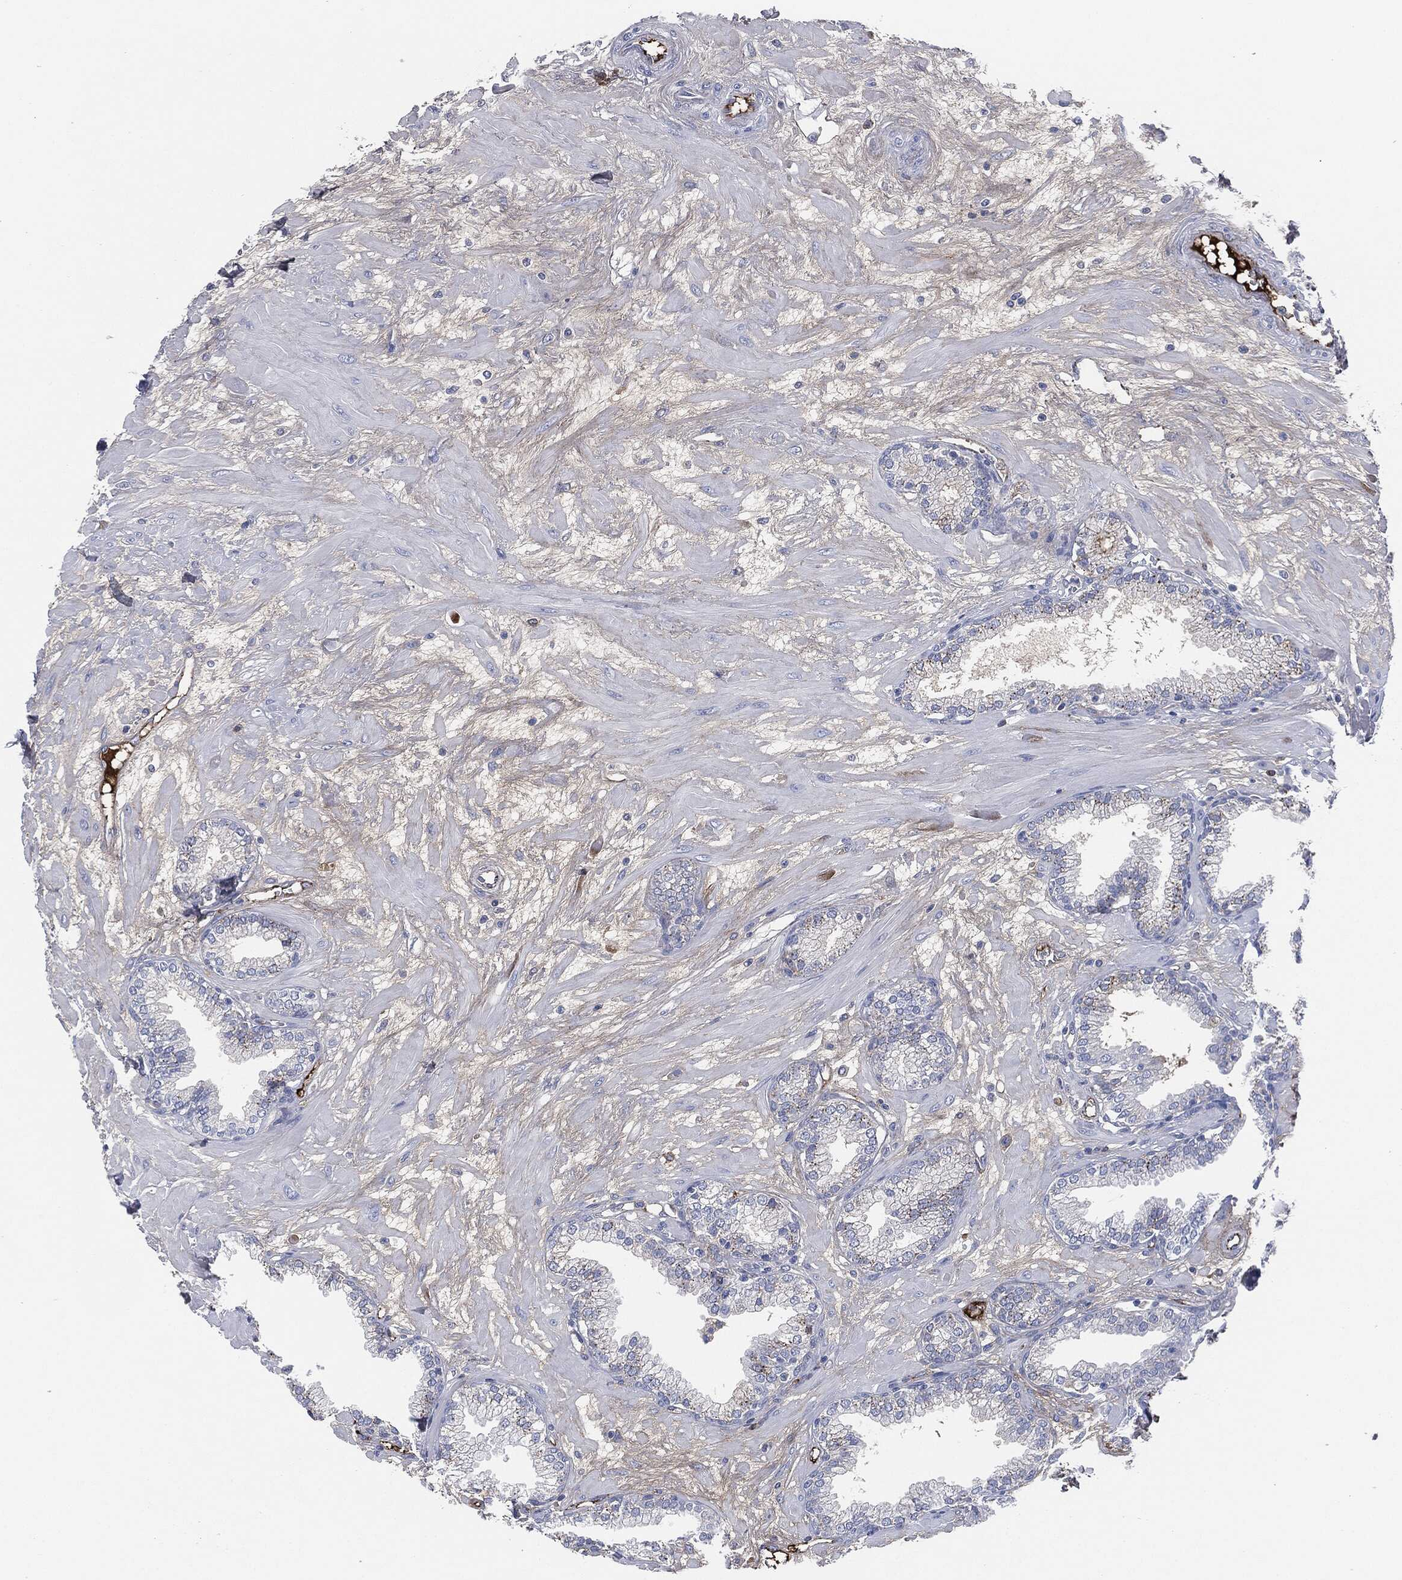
{"staining": {"intensity": "negative", "quantity": "none", "location": "none"}, "tissue": "prostate", "cell_type": "Glandular cells", "image_type": "normal", "snomed": [{"axis": "morphology", "description": "Normal tissue, NOS"}, {"axis": "topography", "description": "Prostate"}], "caption": "The photomicrograph displays no significant positivity in glandular cells of prostate.", "gene": "APOB", "patient": {"sex": "male", "age": 64}}